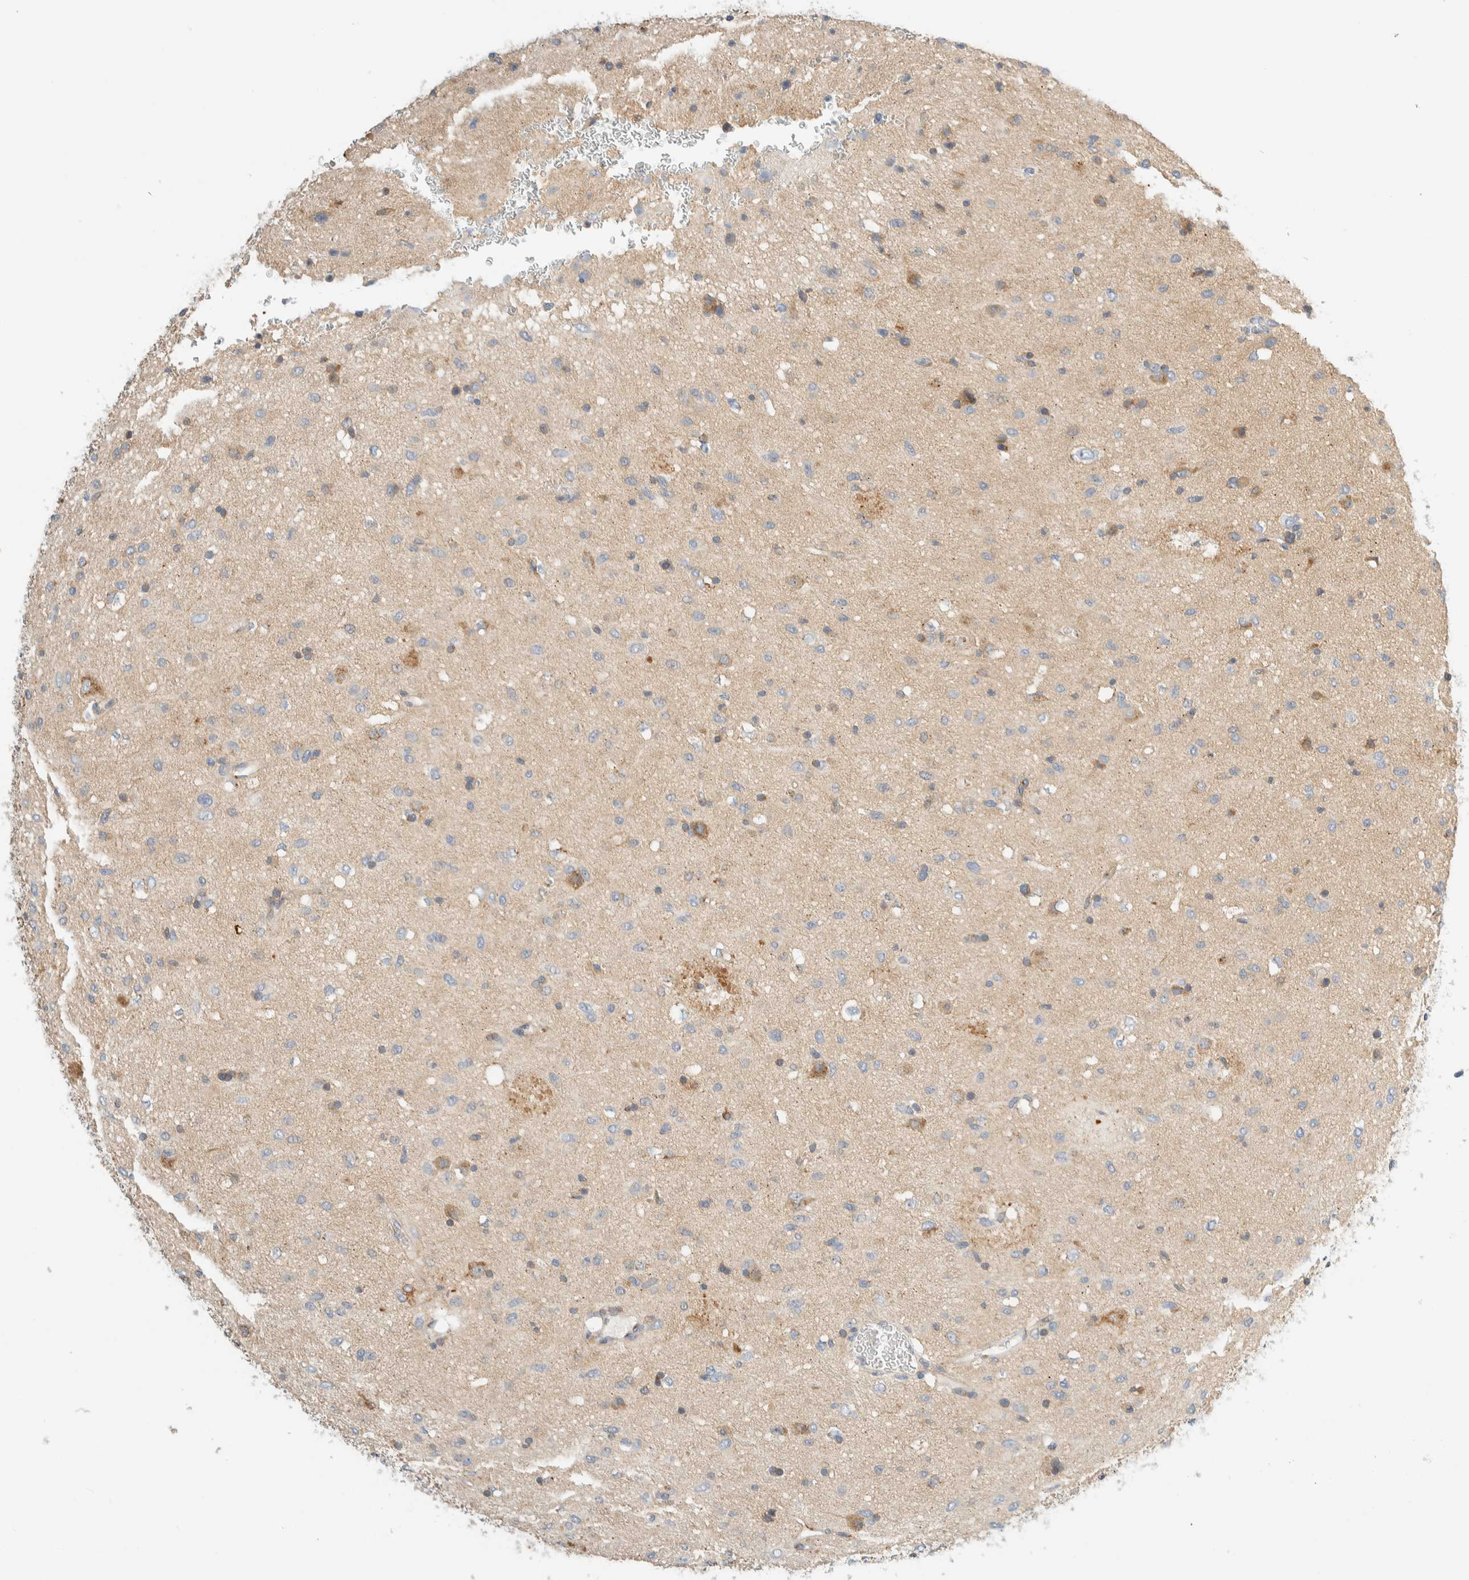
{"staining": {"intensity": "weak", "quantity": "<25%", "location": "cytoplasmic/membranous"}, "tissue": "glioma", "cell_type": "Tumor cells", "image_type": "cancer", "snomed": [{"axis": "morphology", "description": "Glioma, malignant, Low grade"}, {"axis": "topography", "description": "Brain"}], "caption": "Glioma stained for a protein using immunohistochemistry shows no expression tumor cells.", "gene": "TMEM184B", "patient": {"sex": "male", "age": 77}}